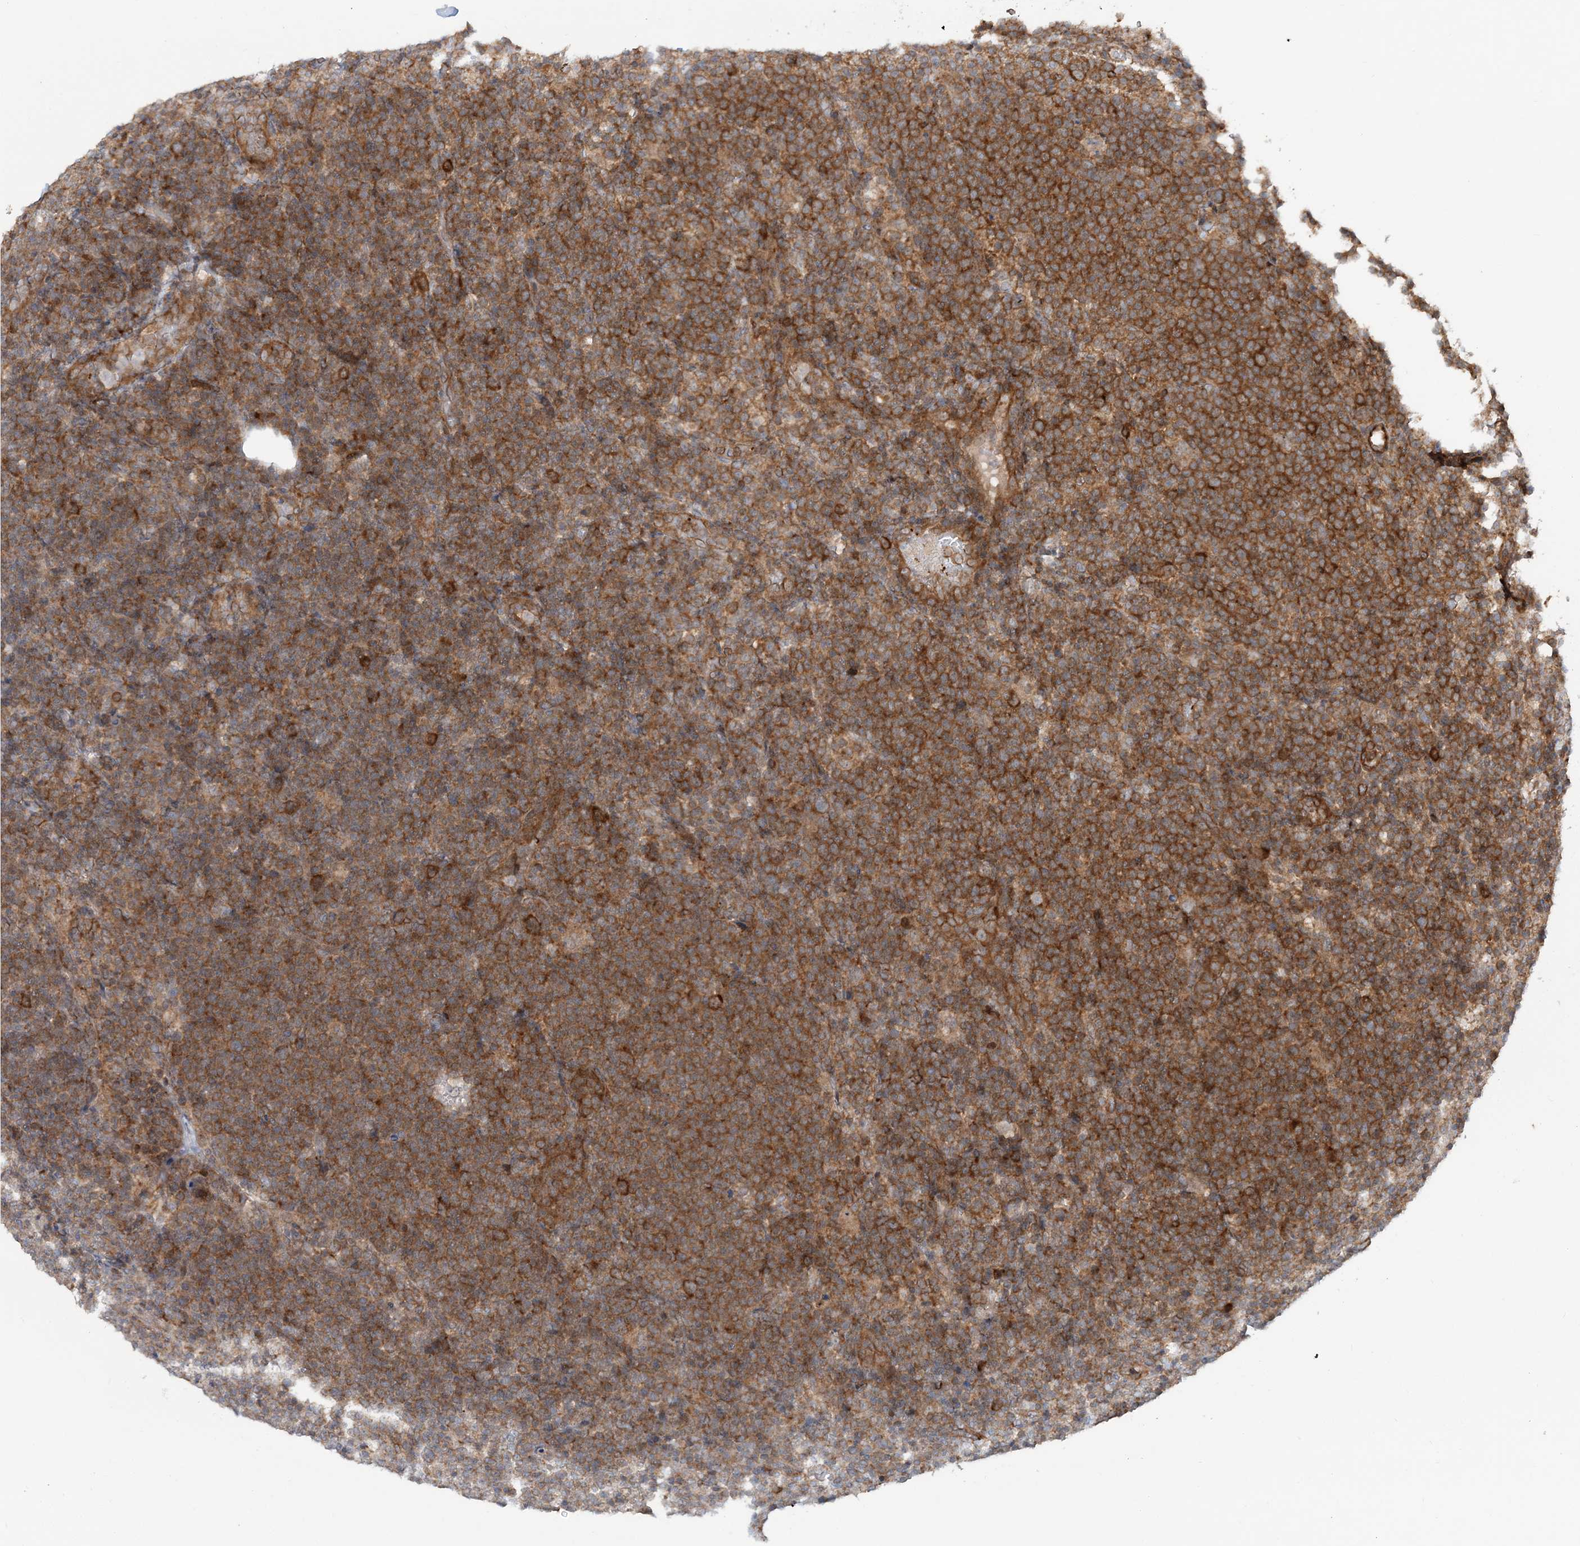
{"staining": {"intensity": "moderate", "quantity": ">75%", "location": "cytoplasmic/membranous"}, "tissue": "lymphoma", "cell_type": "Tumor cells", "image_type": "cancer", "snomed": [{"axis": "morphology", "description": "Malignant lymphoma, non-Hodgkin's type, High grade"}, {"axis": "topography", "description": "Lymph node"}], "caption": "High-grade malignant lymphoma, non-Hodgkin's type stained for a protein (brown) demonstrates moderate cytoplasmic/membranous positive expression in about >75% of tumor cells.", "gene": "GEMIN5", "patient": {"sex": "male", "age": 61}}